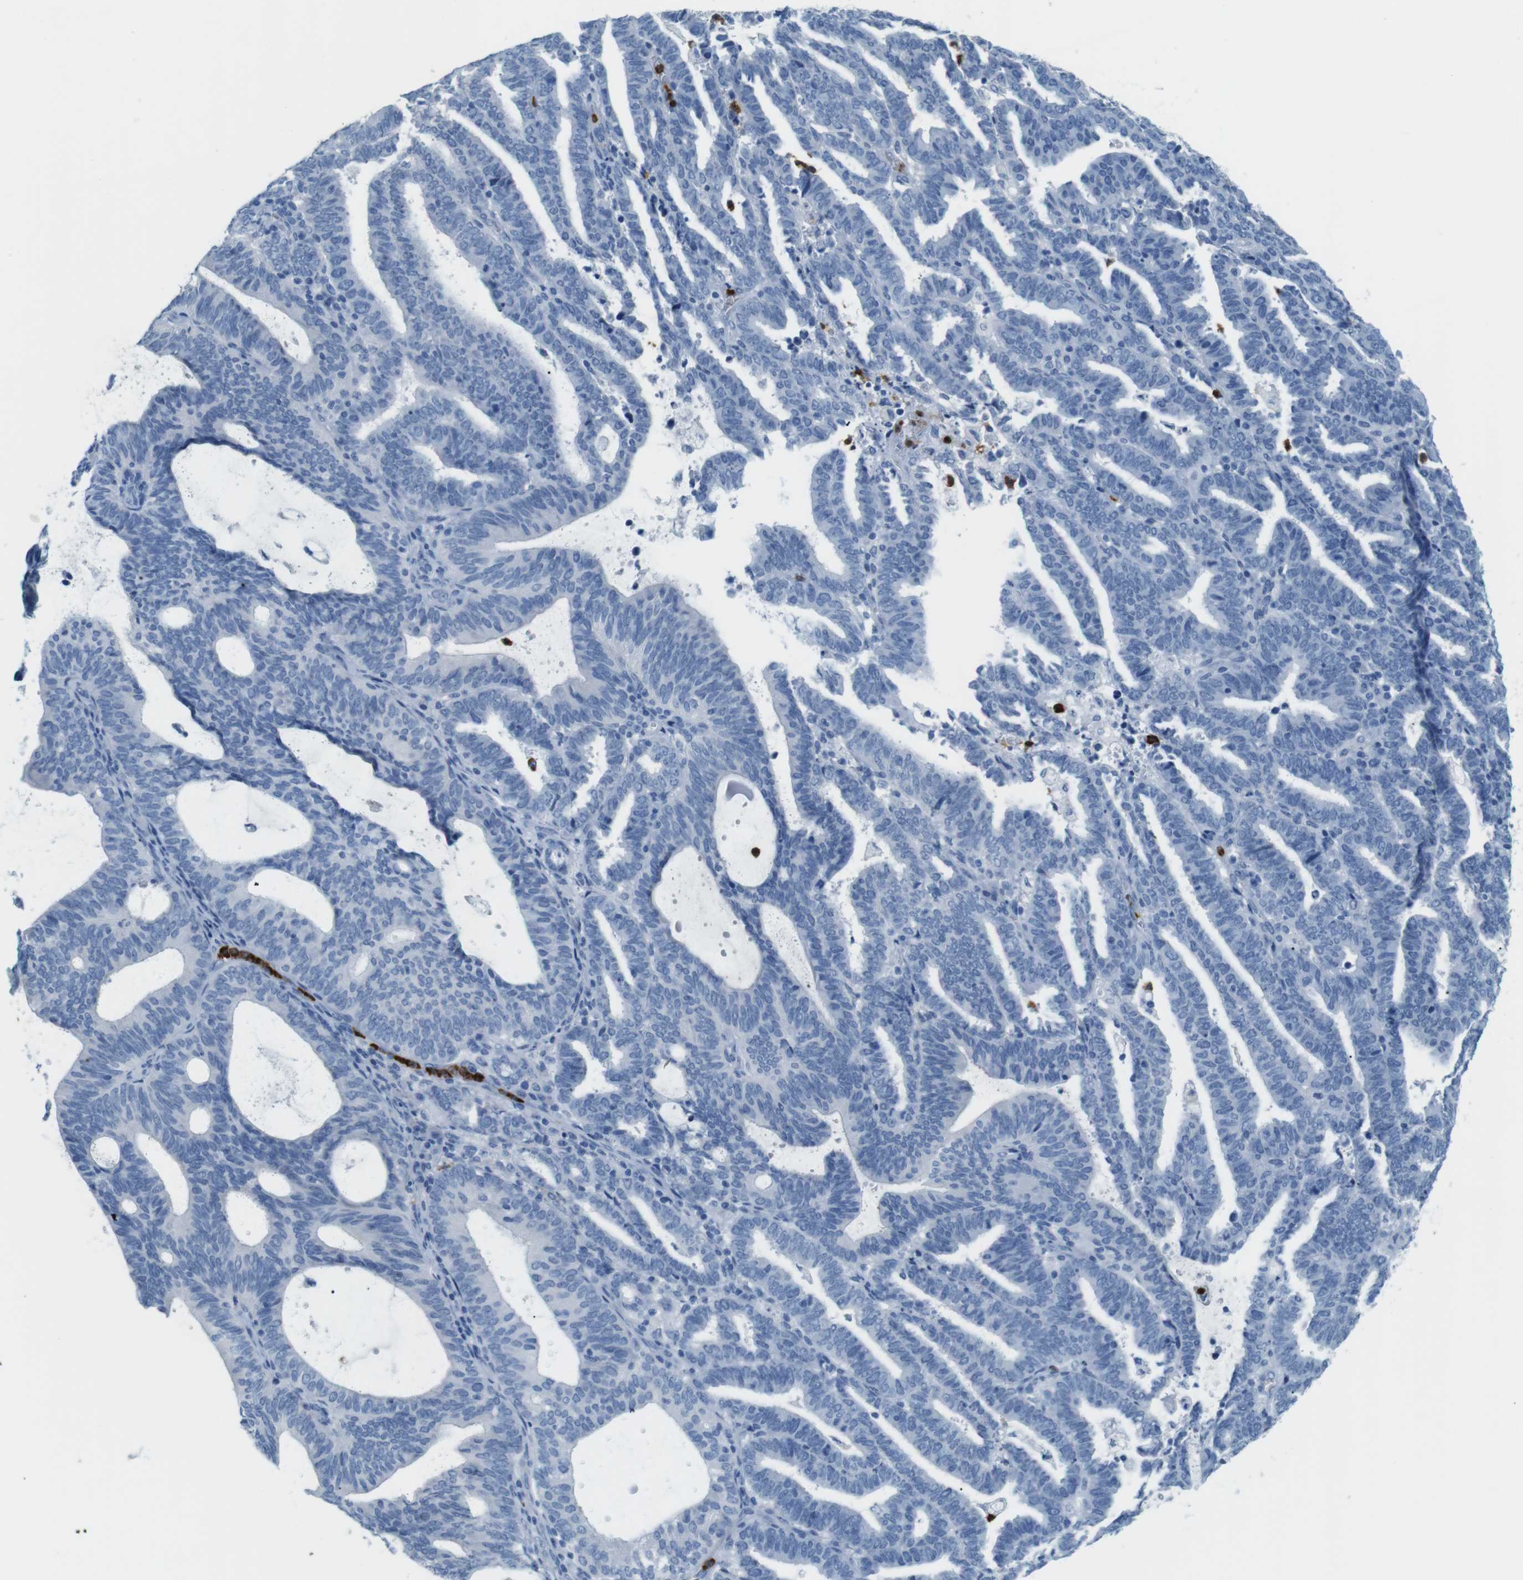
{"staining": {"intensity": "negative", "quantity": "none", "location": "none"}, "tissue": "endometrial cancer", "cell_type": "Tumor cells", "image_type": "cancer", "snomed": [{"axis": "morphology", "description": "Adenocarcinoma, NOS"}, {"axis": "topography", "description": "Uterus"}], "caption": "Tumor cells are negative for brown protein staining in endometrial adenocarcinoma.", "gene": "MCEMP1", "patient": {"sex": "female", "age": 83}}